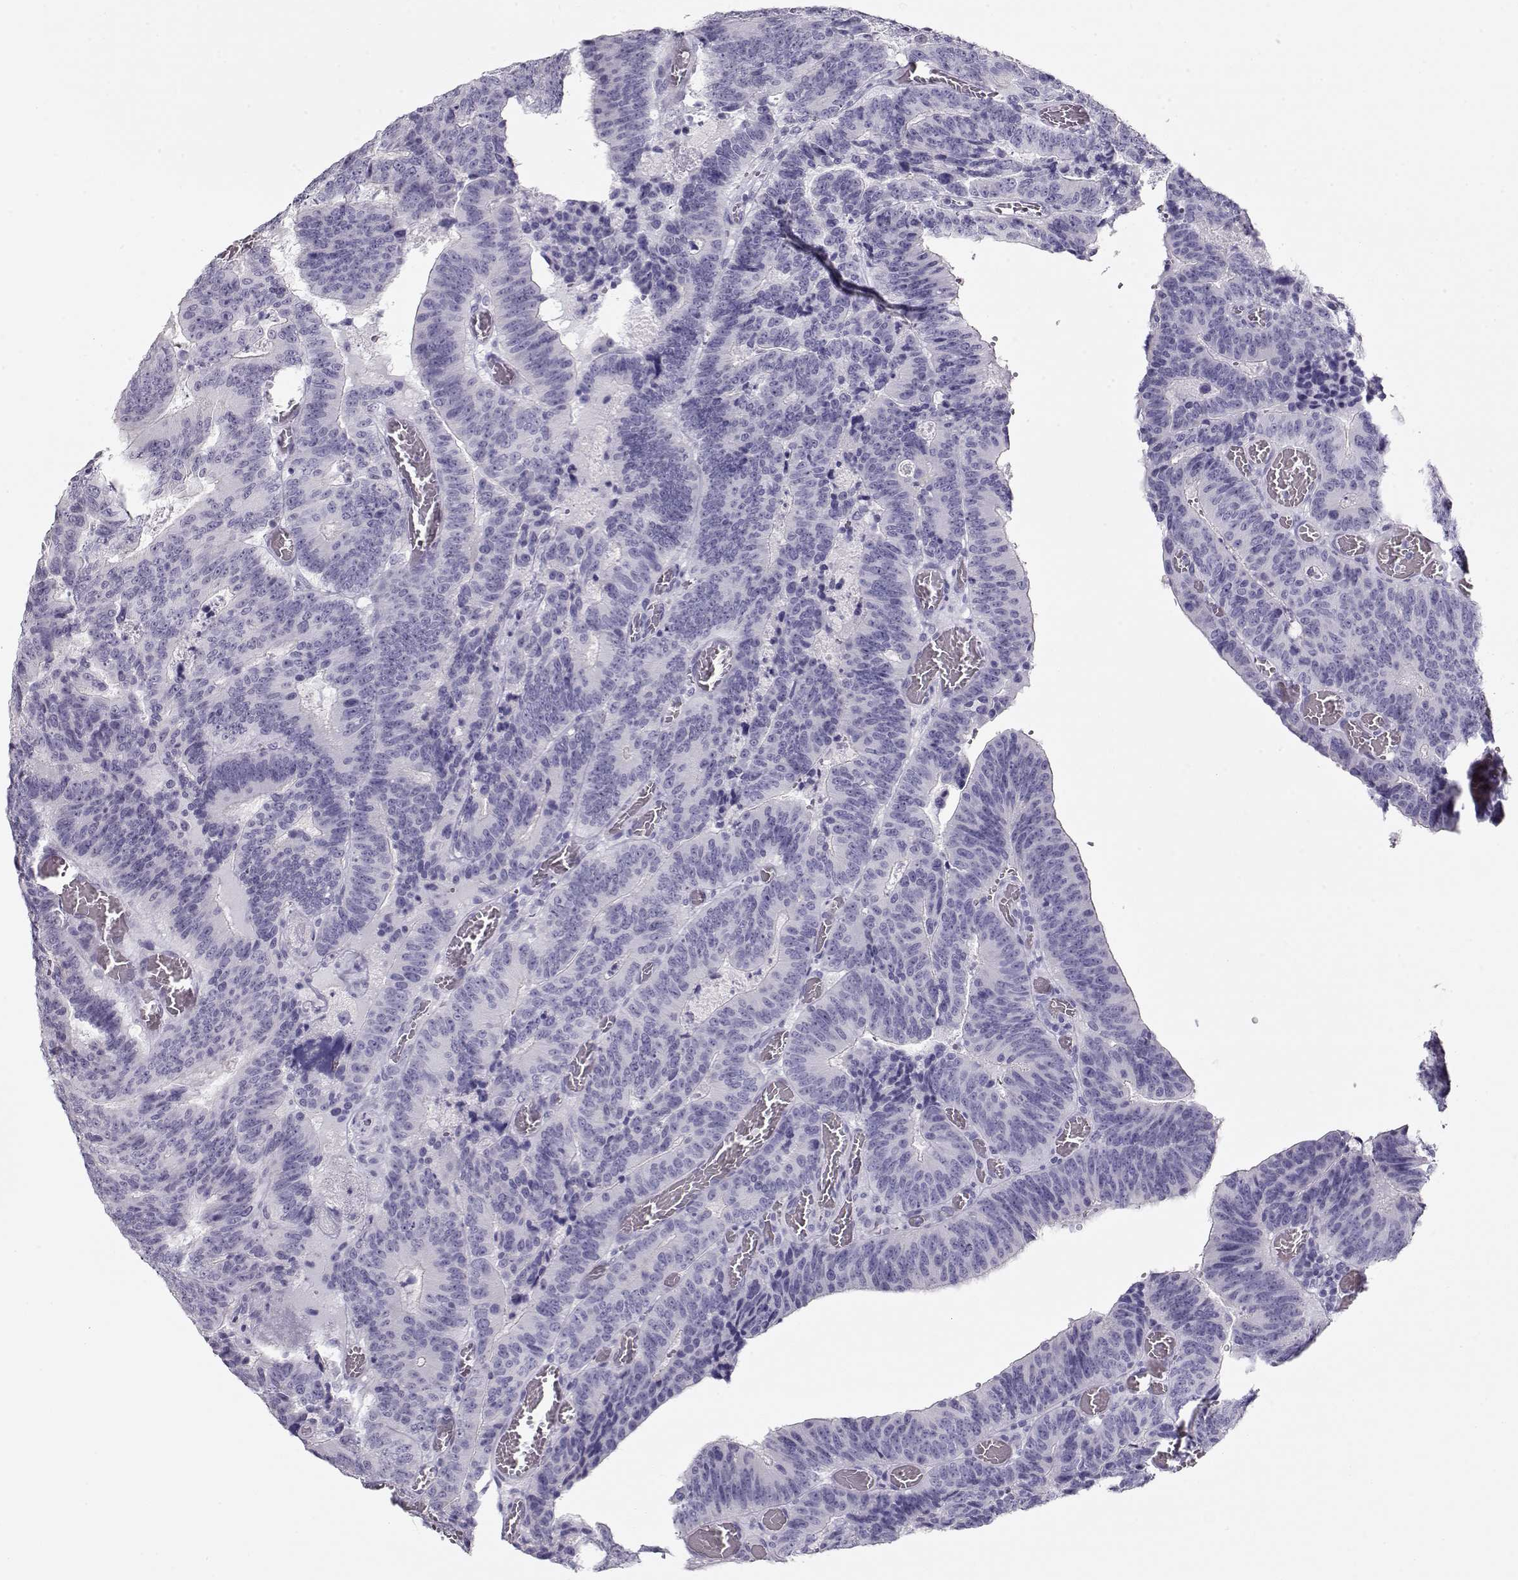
{"staining": {"intensity": "negative", "quantity": "none", "location": "none"}, "tissue": "colorectal cancer", "cell_type": "Tumor cells", "image_type": "cancer", "snomed": [{"axis": "morphology", "description": "Adenocarcinoma, NOS"}, {"axis": "topography", "description": "Colon"}], "caption": "There is no significant expression in tumor cells of colorectal adenocarcinoma. (DAB immunohistochemistry (IHC) visualized using brightfield microscopy, high magnification).", "gene": "ACTN2", "patient": {"sex": "female", "age": 82}}